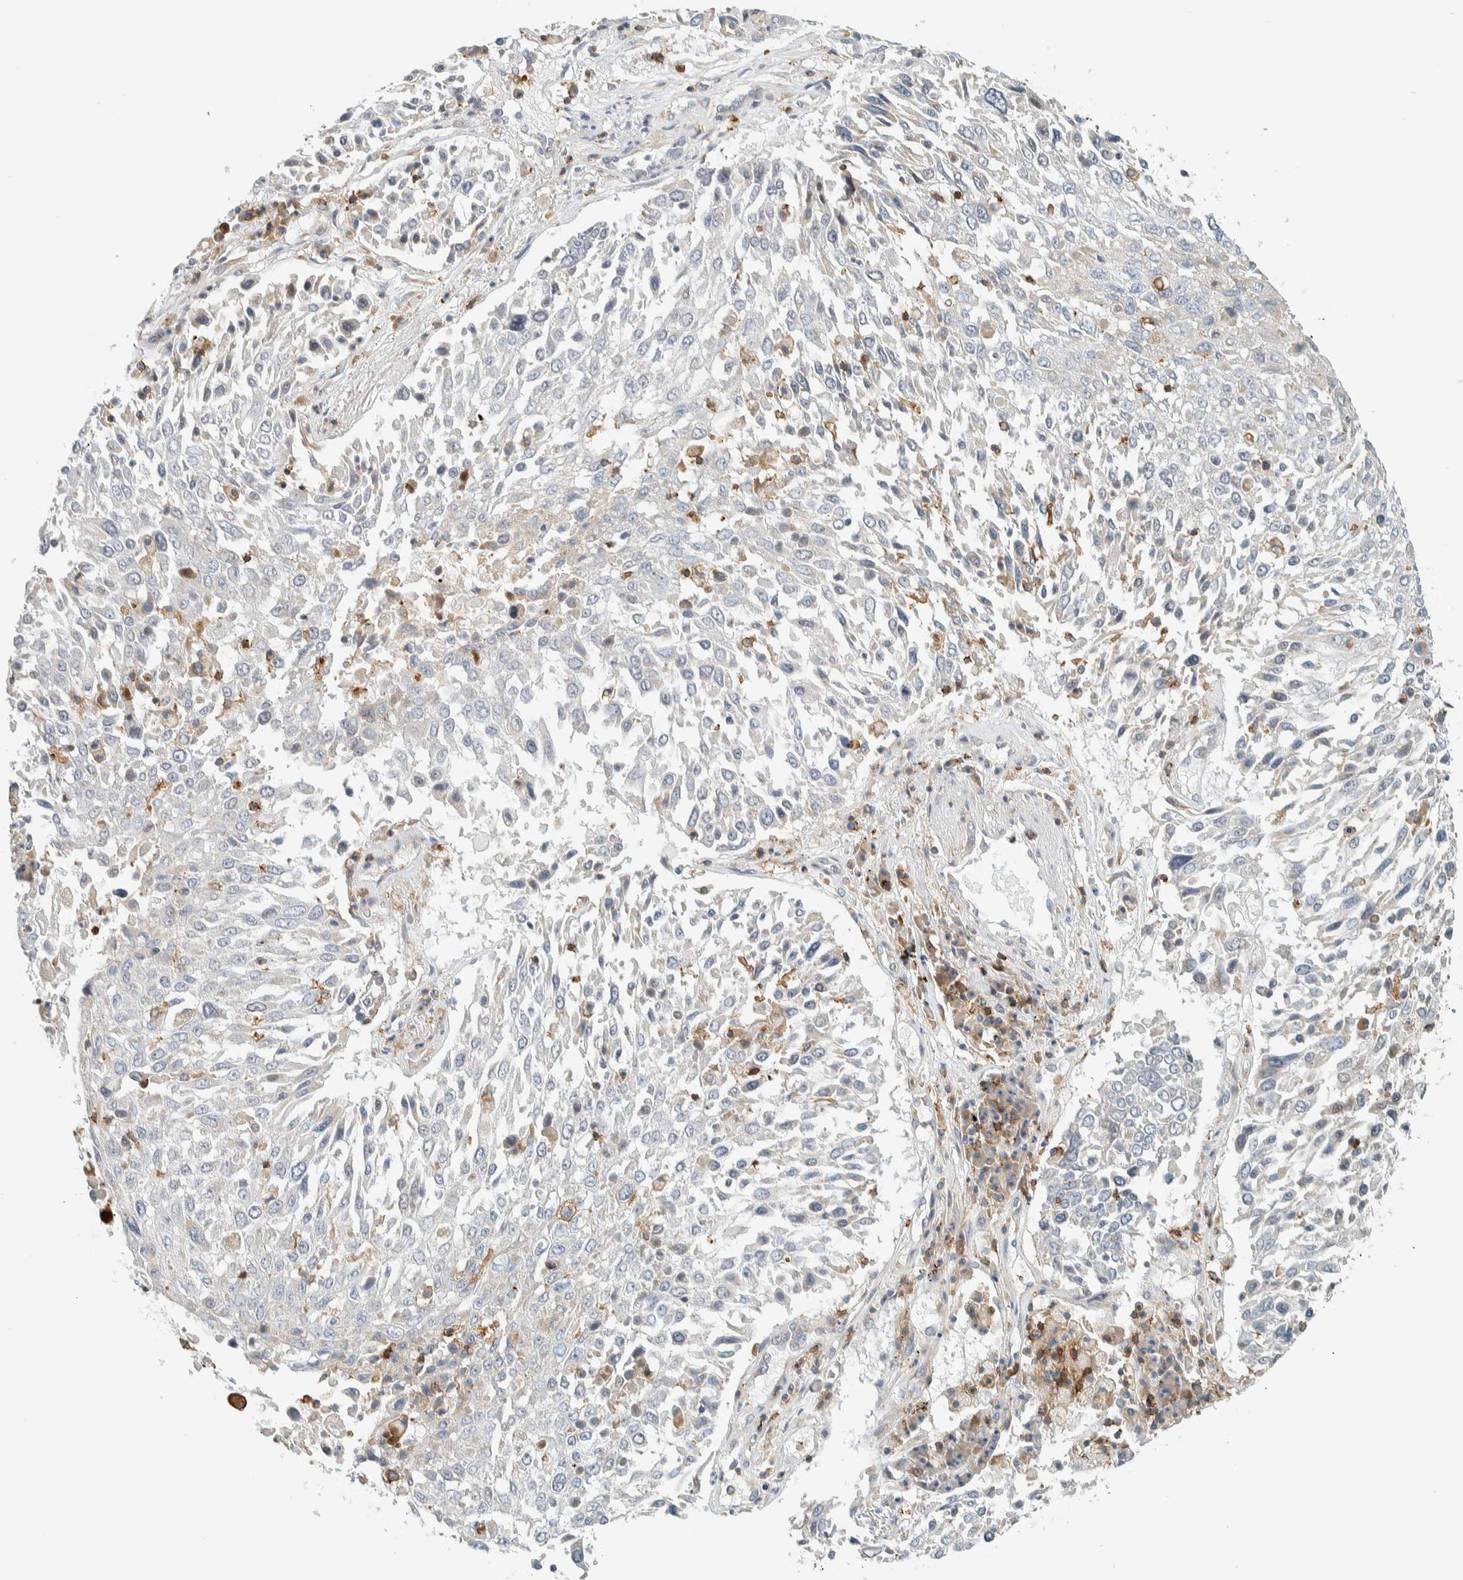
{"staining": {"intensity": "negative", "quantity": "none", "location": "none"}, "tissue": "lung cancer", "cell_type": "Tumor cells", "image_type": "cancer", "snomed": [{"axis": "morphology", "description": "Squamous cell carcinoma, NOS"}, {"axis": "topography", "description": "Lung"}], "caption": "Photomicrograph shows no protein expression in tumor cells of lung cancer tissue.", "gene": "CCDC57", "patient": {"sex": "male", "age": 65}}